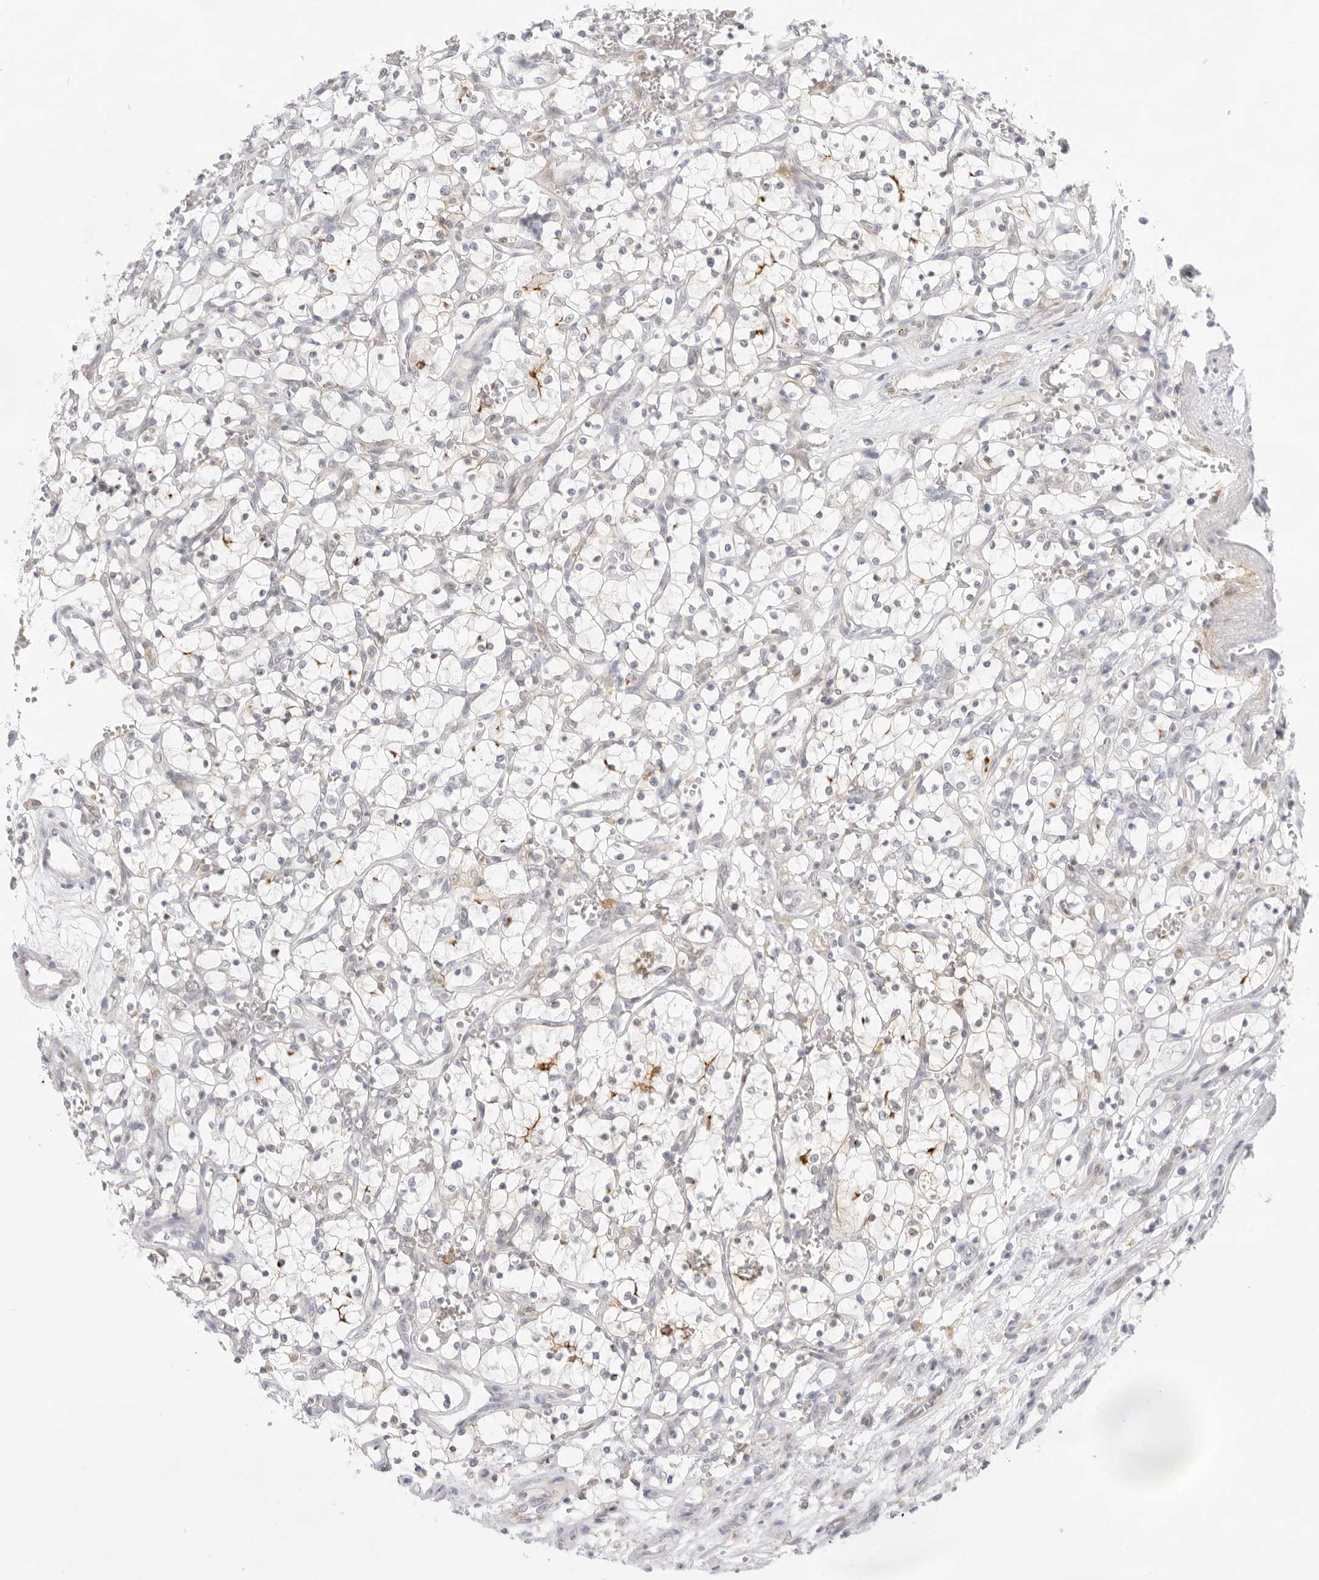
{"staining": {"intensity": "moderate", "quantity": "<25%", "location": "cytoplasmic/membranous"}, "tissue": "renal cancer", "cell_type": "Tumor cells", "image_type": "cancer", "snomed": [{"axis": "morphology", "description": "Adenocarcinoma, NOS"}, {"axis": "topography", "description": "Kidney"}], "caption": "Approximately <25% of tumor cells in human renal cancer (adenocarcinoma) demonstrate moderate cytoplasmic/membranous protein expression as visualized by brown immunohistochemical staining.", "gene": "TNFRSF14", "patient": {"sex": "female", "age": 69}}